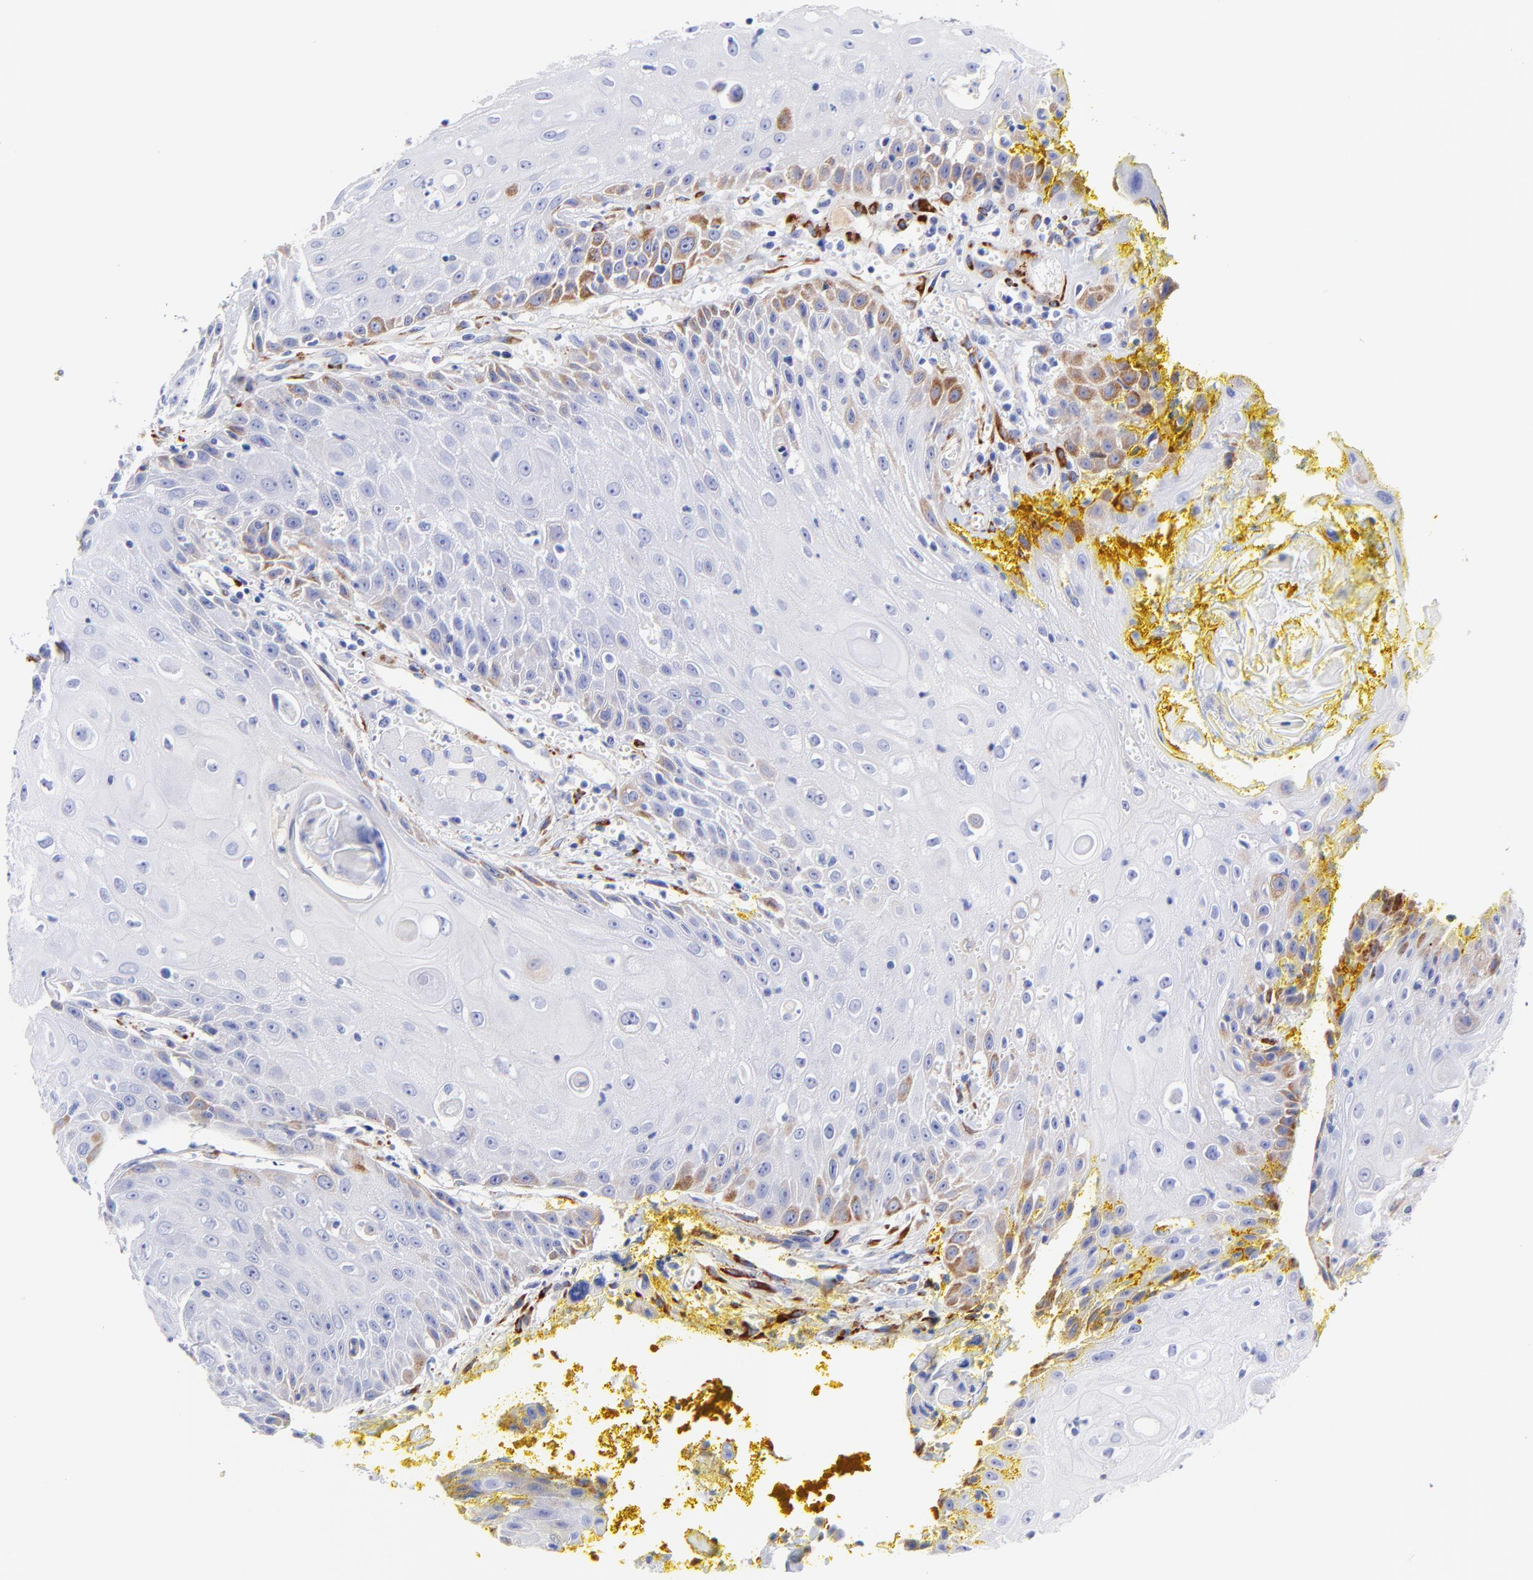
{"staining": {"intensity": "moderate", "quantity": "<25%", "location": "cytoplasmic/membranous"}, "tissue": "head and neck cancer", "cell_type": "Tumor cells", "image_type": "cancer", "snomed": [{"axis": "morphology", "description": "Squamous cell carcinoma, NOS"}, {"axis": "topography", "description": "Oral tissue"}, {"axis": "topography", "description": "Head-Neck"}], "caption": "About <25% of tumor cells in squamous cell carcinoma (head and neck) show moderate cytoplasmic/membranous protein positivity as visualized by brown immunohistochemical staining.", "gene": "C1QTNF6", "patient": {"sex": "female", "age": 82}}